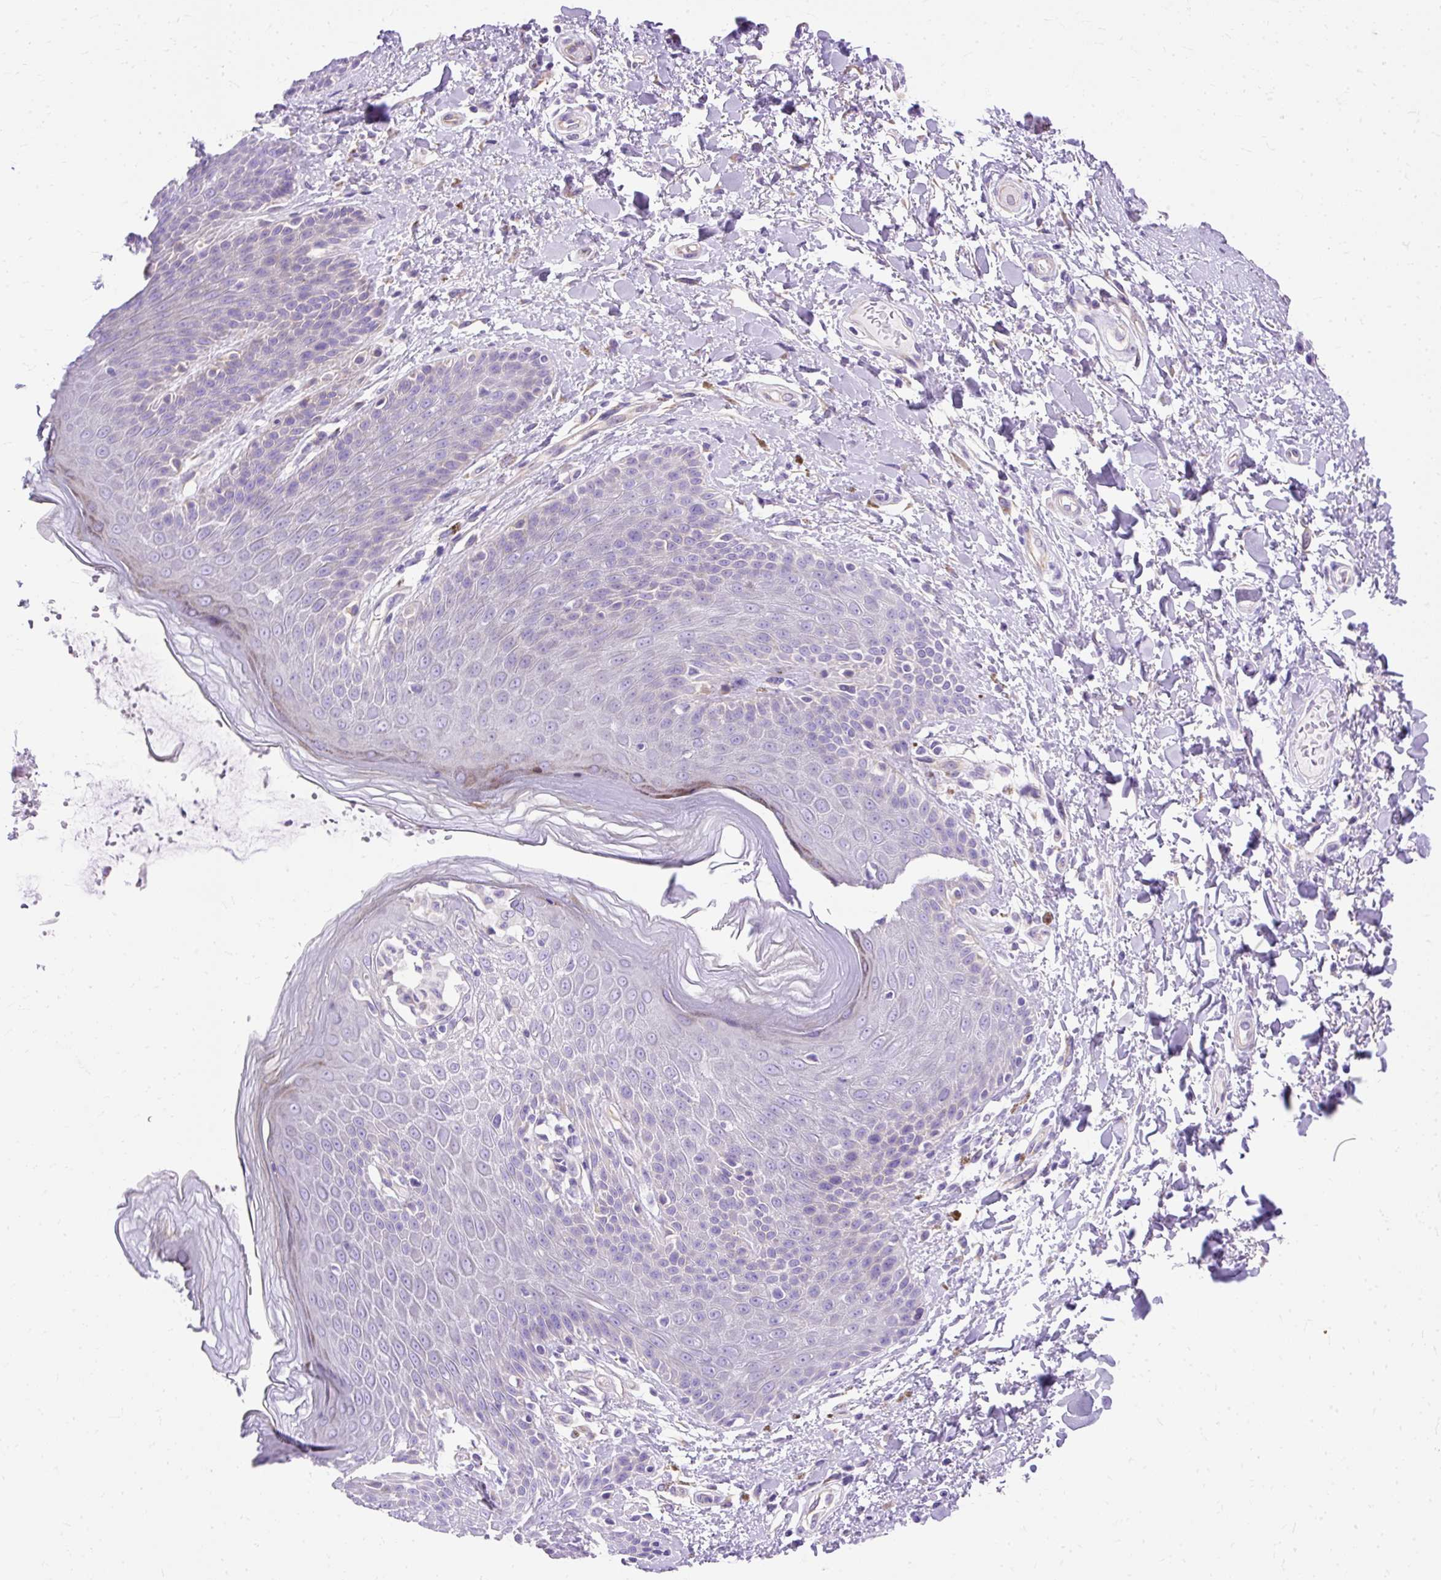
{"staining": {"intensity": "moderate", "quantity": "<25%", "location": "cytoplasmic/membranous"}, "tissue": "skin", "cell_type": "Epidermal cells", "image_type": "normal", "snomed": [{"axis": "morphology", "description": "Normal tissue, NOS"}, {"axis": "topography", "description": "Peripheral nerve tissue"}], "caption": "Epidermal cells exhibit moderate cytoplasmic/membranous positivity in about <25% of cells in benign skin. The staining was performed using DAB (3,3'-diaminobenzidine) to visualize the protein expression in brown, while the nuclei were stained in blue with hematoxylin (Magnification: 20x).", "gene": "MYO6", "patient": {"sex": "male", "age": 51}}